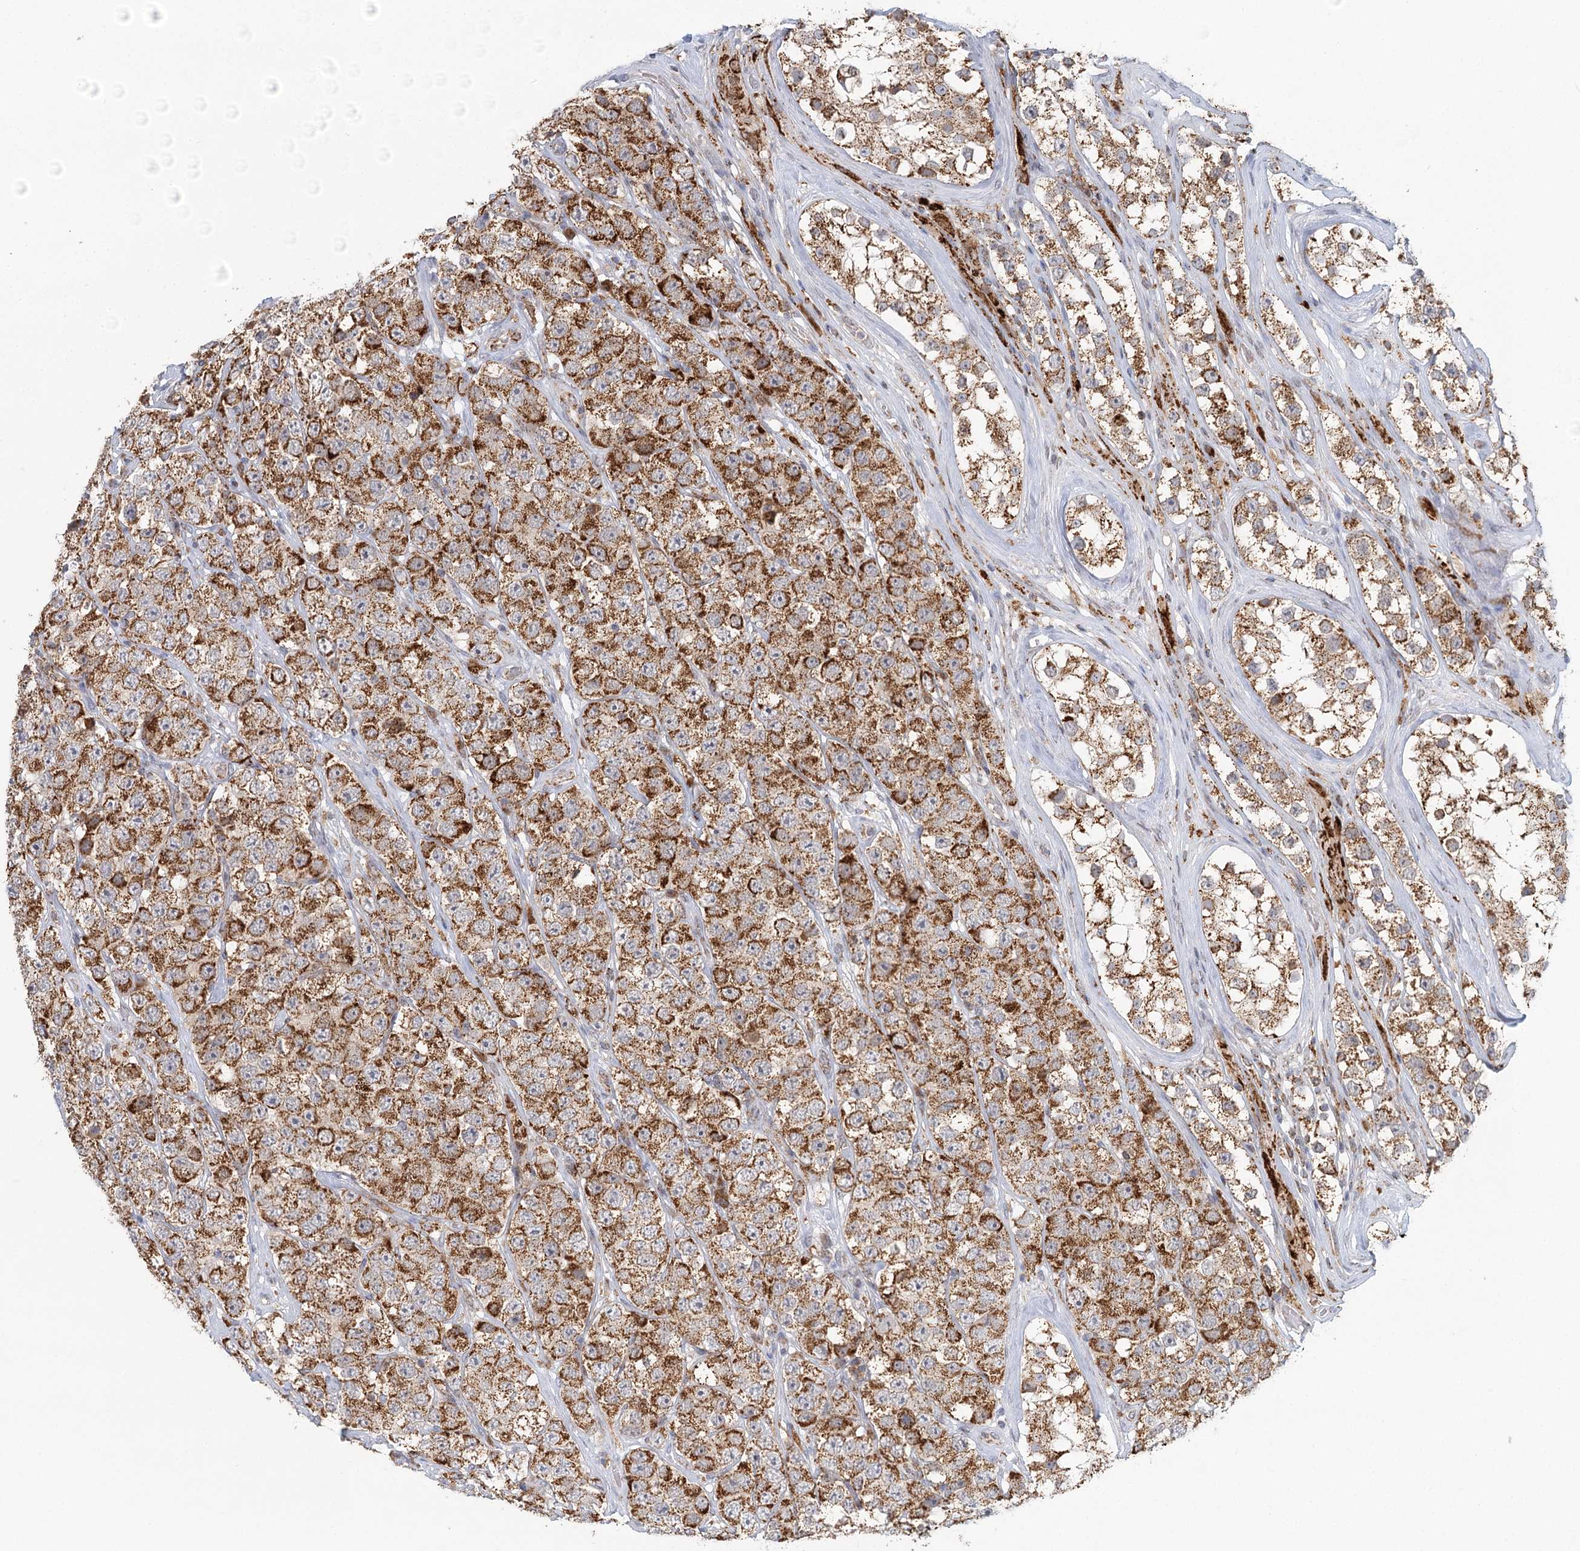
{"staining": {"intensity": "strong", "quantity": ">75%", "location": "cytoplasmic/membranous"}, "tissue": "testis cancer", "cell_type": "Tumor cells", "image_type": "cancer", "snomed": [{"axis": "morphology", "description": "Seminoma, NOS"}, {"axis": "topography", "description": "Testis"}], "caption": "IHC of human testis cancer (seminoma) displays high levels of strong cytoplasmic/membranous positivity in approximately >75% of tumor cells.", "gene": "TAS1R1", "patient": {"sex": "male", "age": 28}}